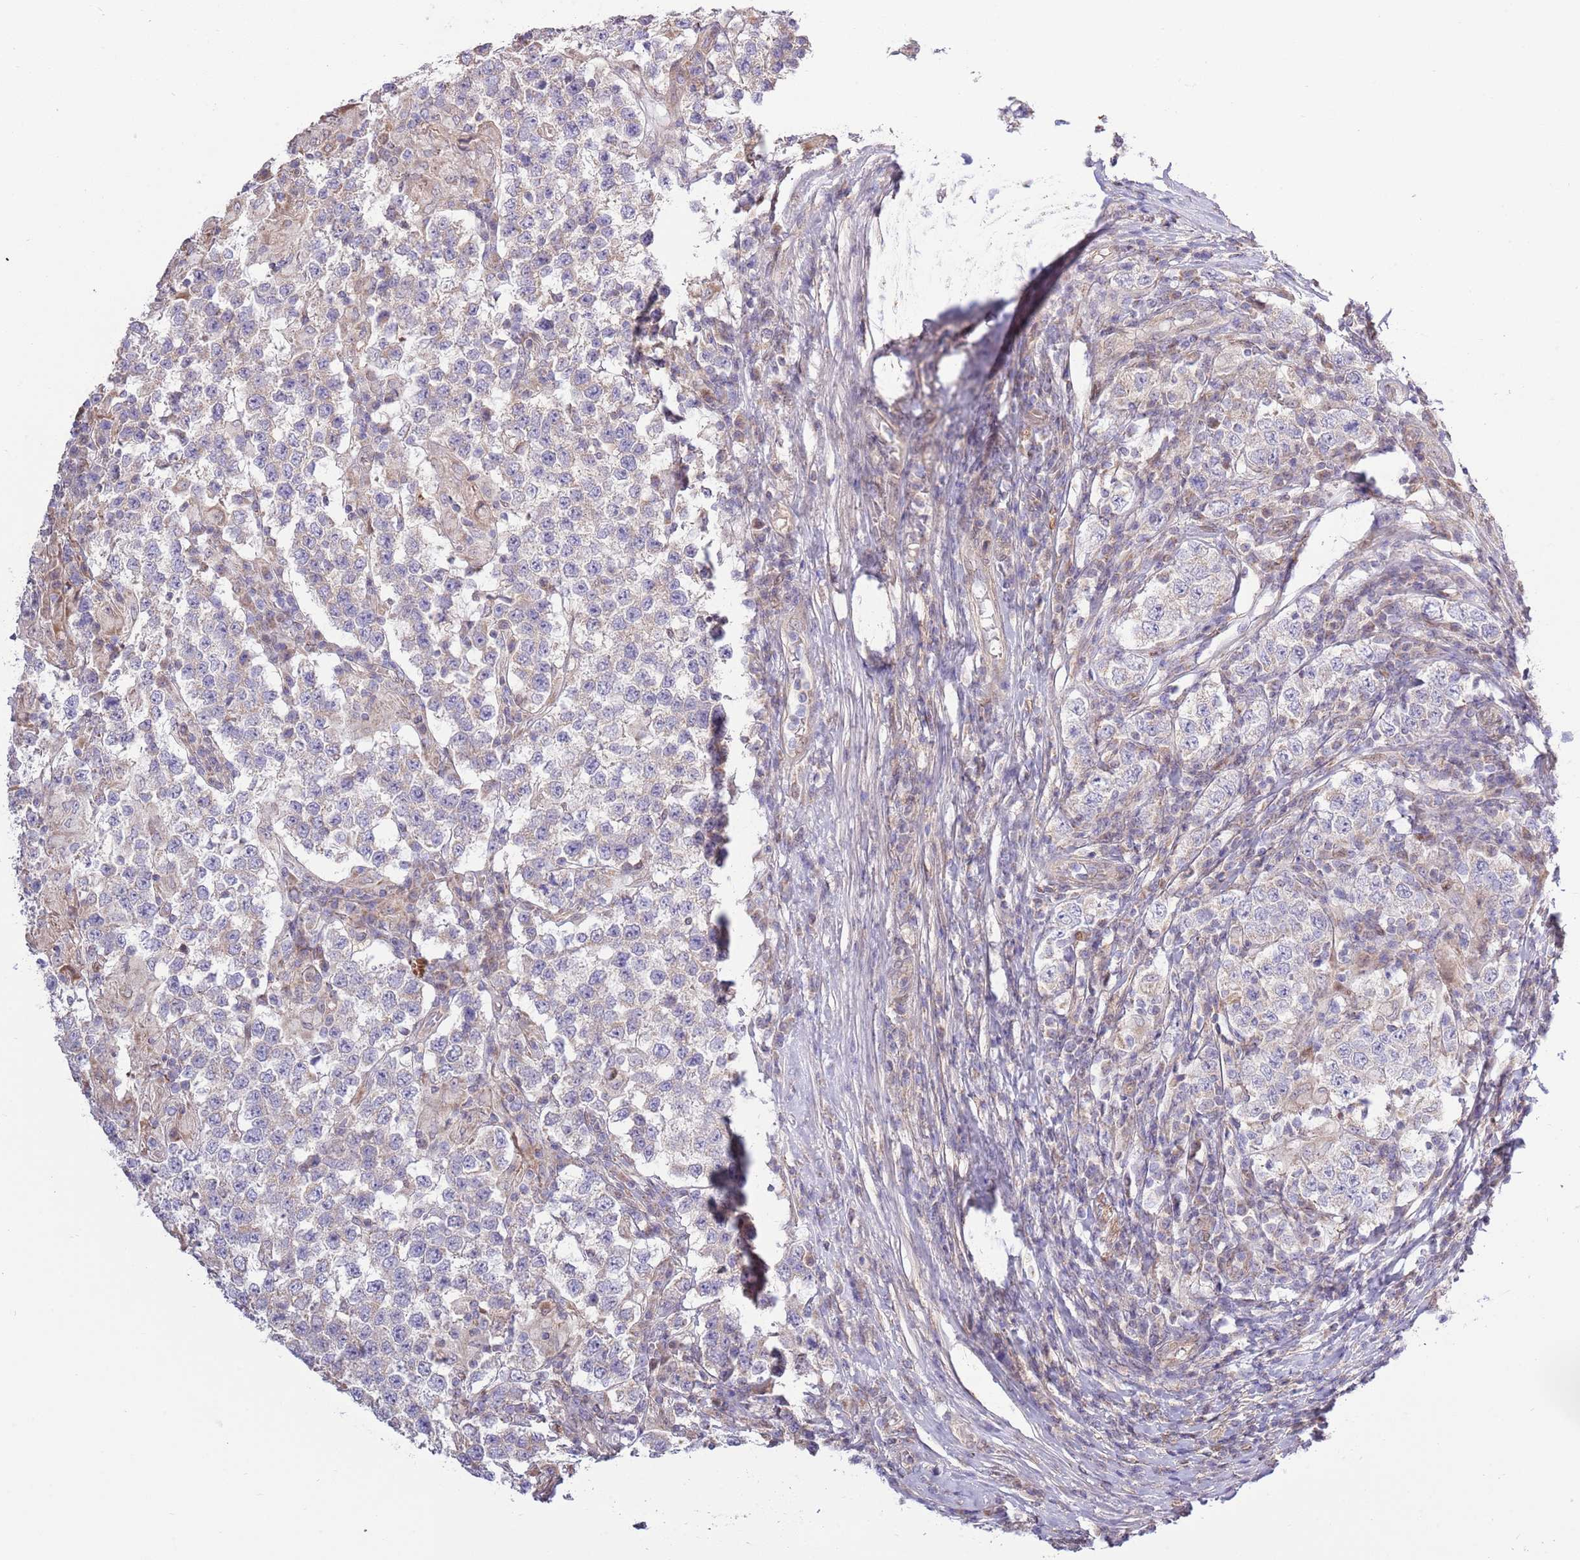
{"staining": {"intensity": "negative", "quantity": "none", "location": "none"}, "tissue": "testis cancer", "cell_type": "Tumor cells", "image_type": "cancer", "snomed": [{"axis": "morphology", "description": "Seminoma, NOS"}, {"axis": "morphology", "description": "Carcinoma, Embryonal, NOS"}, {"axis": "topography", "description": "Testis"}], "caption": "Tumor cells show no significant expression in testis seminoma.", "gene": "ARL2BP", "patient": {"sex": "male", "age": 41}}